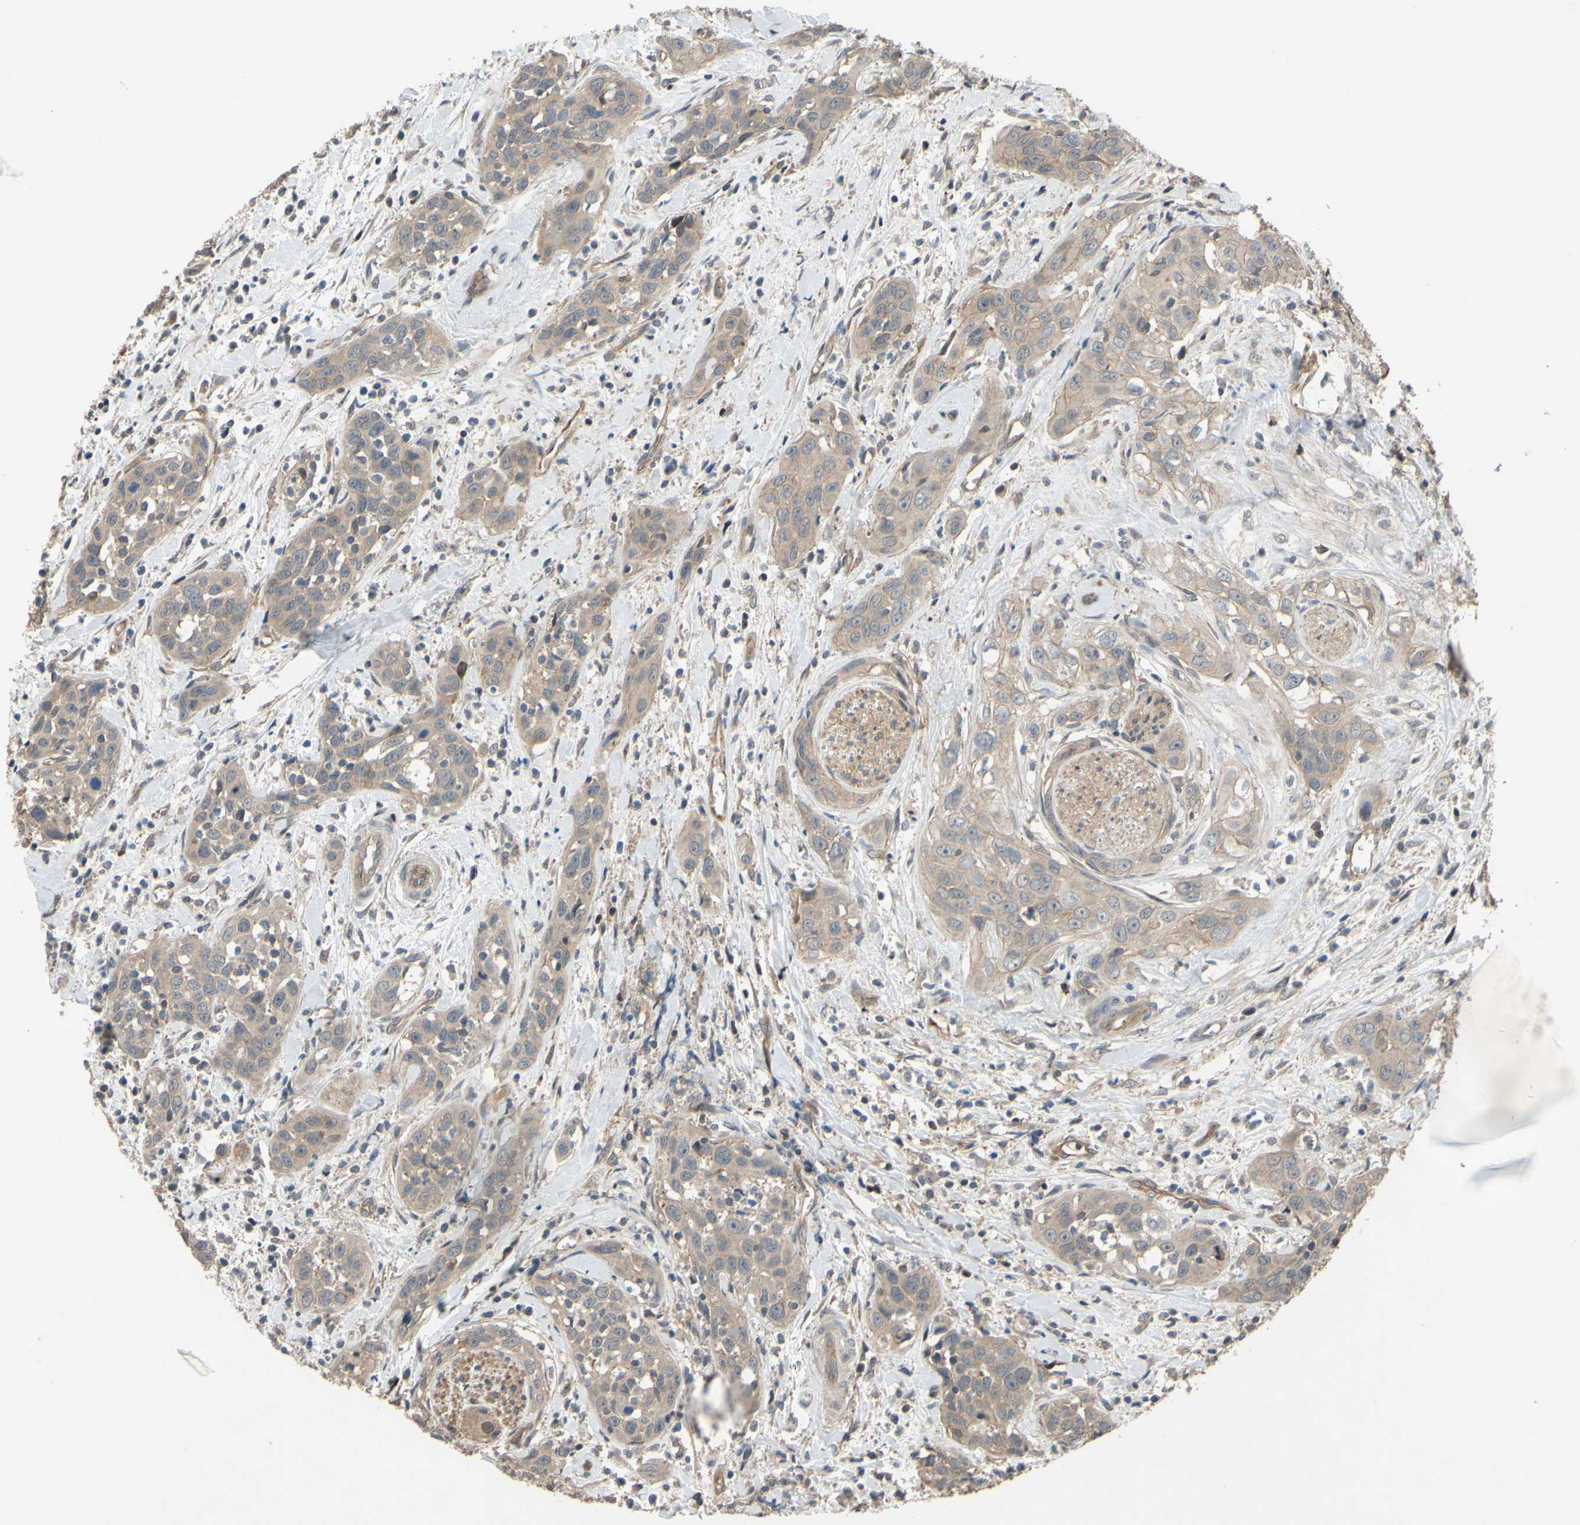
{"staining": {"intensity": "weak", "quantity": ">75%", "location": "cytoplasmic/membranous"}, "tissue": "head and neck cancer", "cell_type": "Tumor cells", "image_type": "cancer", "snomed": [{"axis": "morphology", "description": "Squamous cell carcinoma, NOS"}, {"axis": "topography", "description": "Oral tissue"}, {"axis": "topography", "description": "Head-Neck"}], "caption": "Protein expression analysis of head and neck cancer exhibits weak cytoplasmic/membranous expression in about >75% of tumor cells.", "gene": "SHROOM4", "patient": {"sex": "female", "age": 50}}